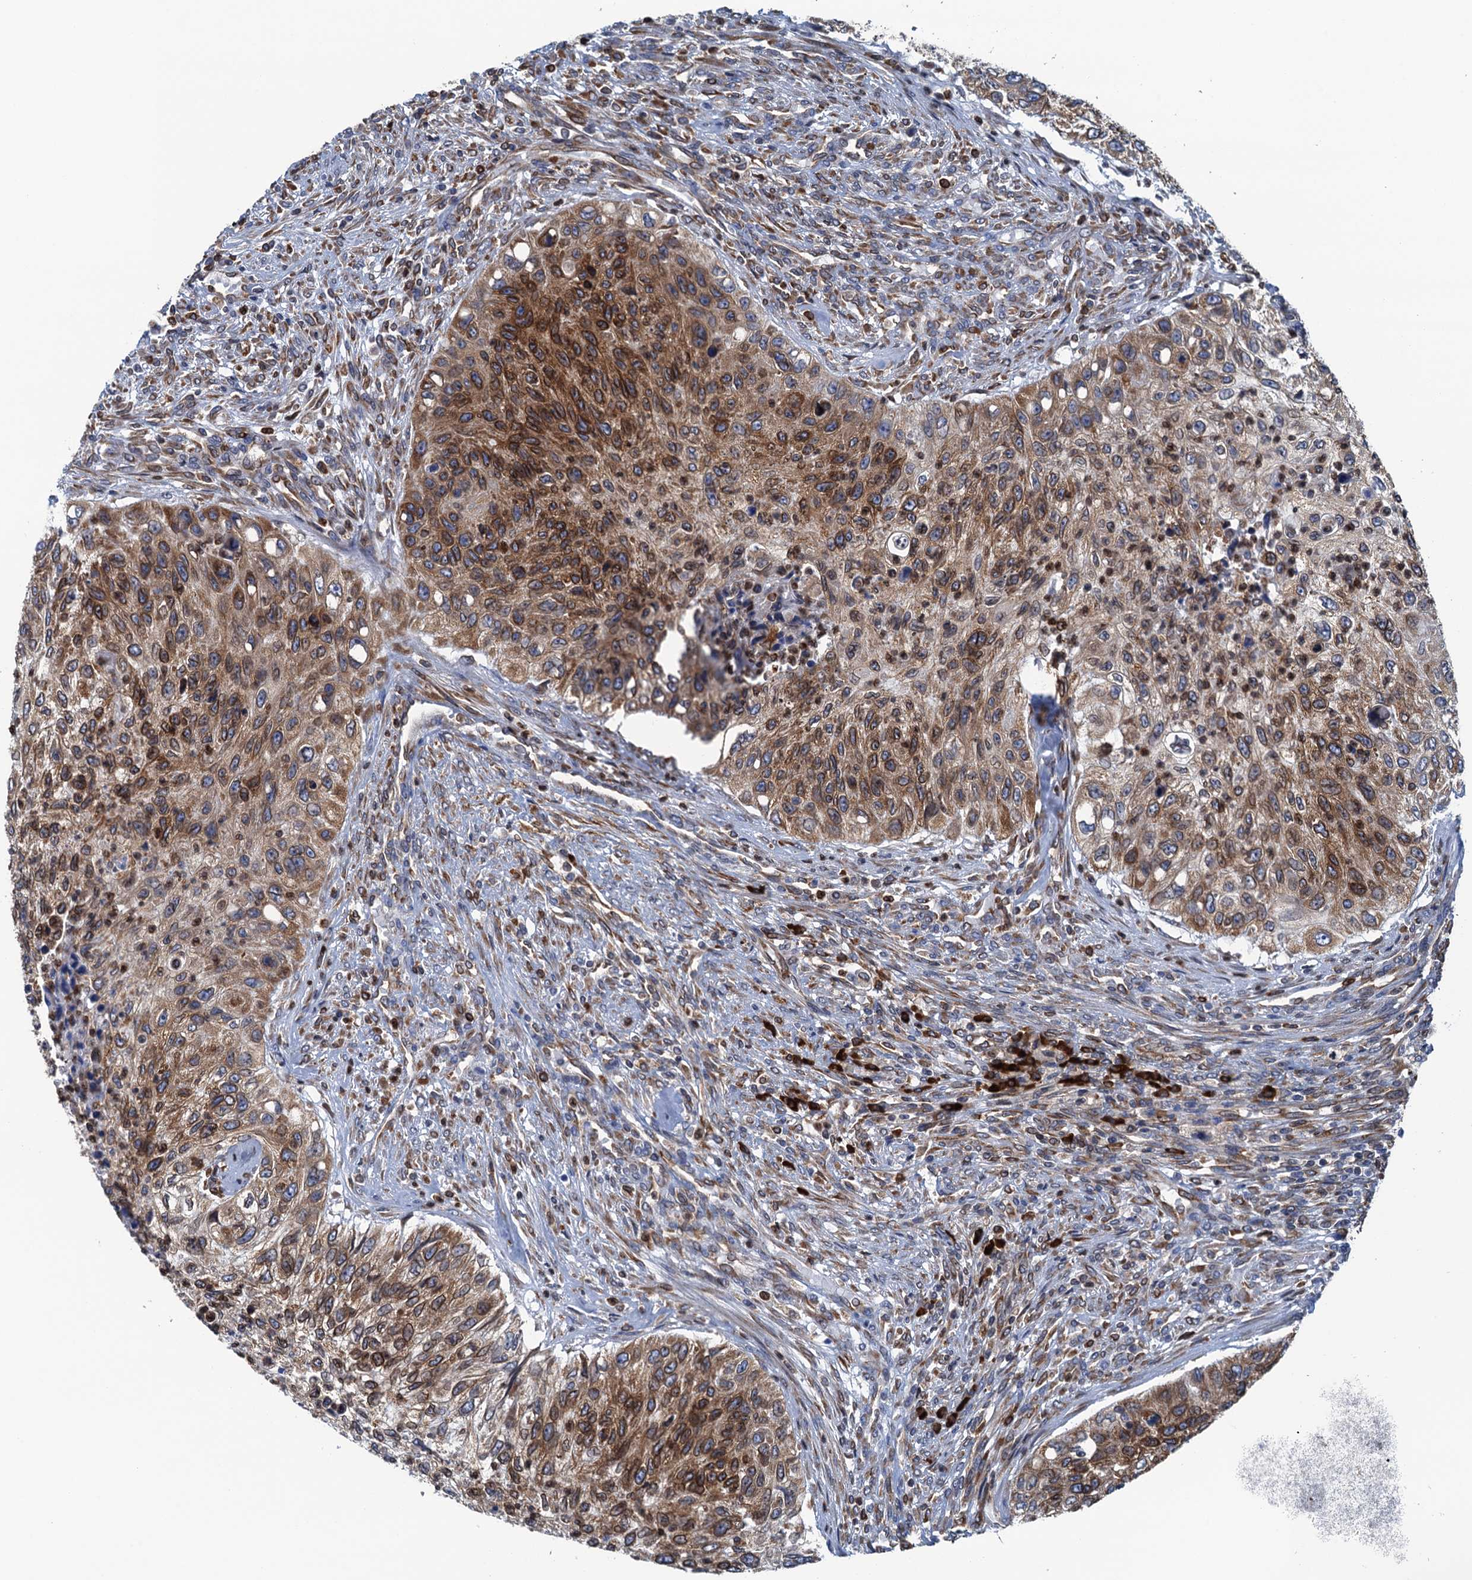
{"staining": {"intensity": "strong", "quantity": "25%-75%", "location": "cytoplasmic/membranous"}, "tissue": "urothelial cancer", "cell_type": "Tumor cells", "image_type": "cancer", "snomed": [{"axis": "morphology", "description": "Urothelial carcinoma, High grade"}, {"axis": "topography", "description": "Urinary bladder"}], "caption": "Immunohistochemistry (IHC) (DAB (3,3'-diaminobenzidine)) staining of human urothelial carcinoma (high-grade) demonstrates strong cytoplasmic/membranous protein expression in approximately 25%-75% of tumor cells.", "gene": "TMEM205", "patient": {"sex": "female", "age": 60}}